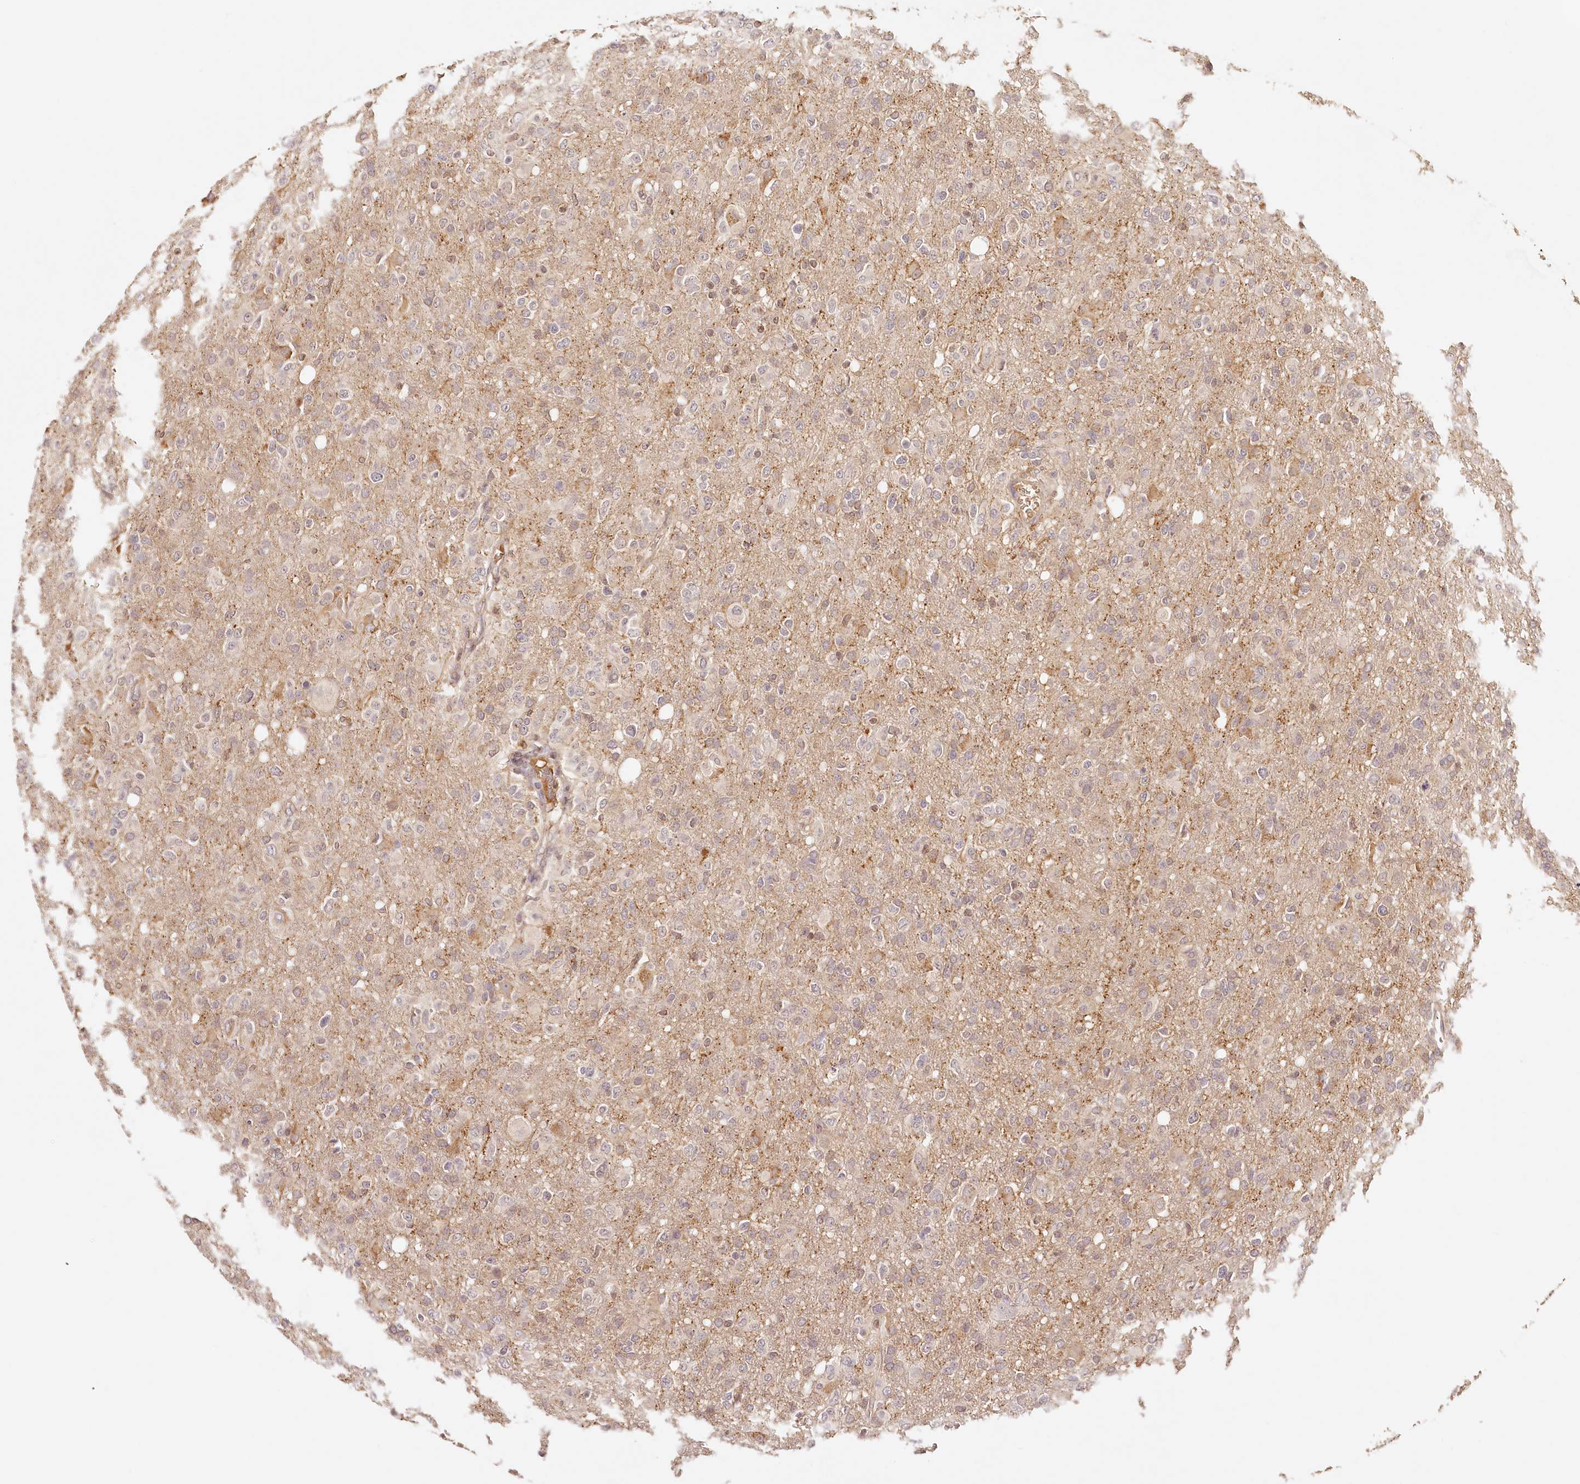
{"staining": {"intensity": "weak", "quantity": "<25%", "location": "nuclear"}, "tissue": "glioma", "cell_type": "Tumor cells", "image_type": "cancer", "snomed": [{"axis": "morphology", "description": "Glioma, malignant, High grade"}, {"axis": "topography", "description": "Brain"}], "caption": "IHC histopathology image of neoplastic tissue: human malignant high-grade glioma stained with DAB (3,3'-diaminobenzidine) shows no significant protein positivity in tumor cells.", "gene": "SYNGR1", "patient": {"sex": "female", "age": 57}}